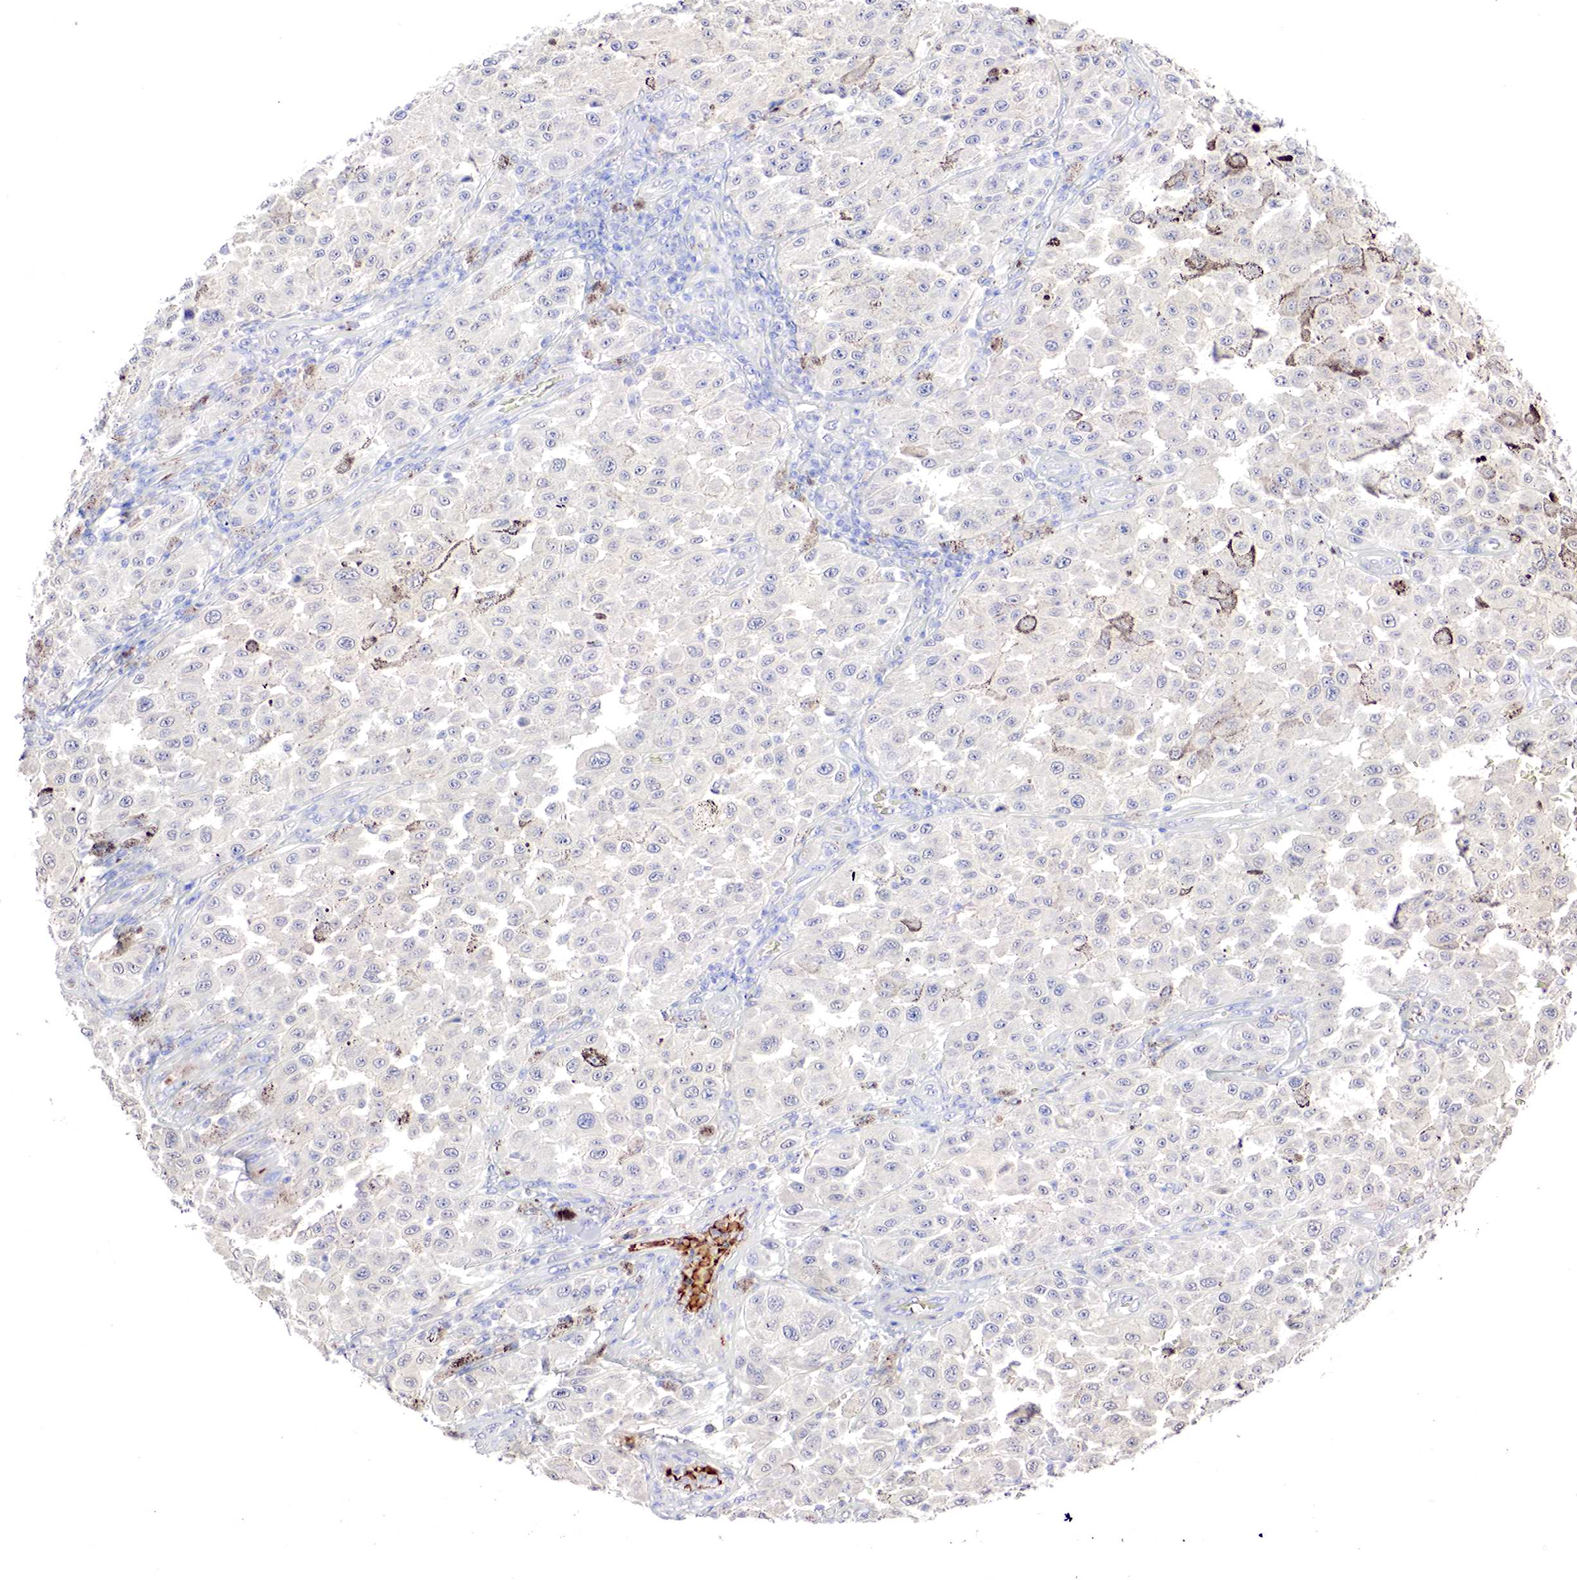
{"staining": {"intensity": "moderate", "quantity": "<25%", "location": "cytoplasmic/membranous"}, "tissue": "melanoma", "cell_type": "Tumor cells", "image_type": "cancer", "snomed": [{"axis": "morphology", "description": "Malignant melanoma, NOS"}, {"axis": "topography", "description": "Skin"}], "caption": "Brown immunohistochemical staining in melanoma displays moderate cytoplasmic/membranous staining in approximately <25% of tumor cells. The protein is shown in brown color, while the nuclei are stained blue.", "gene": "GATA1", "patient": {"sex": "female", "age": 64}}